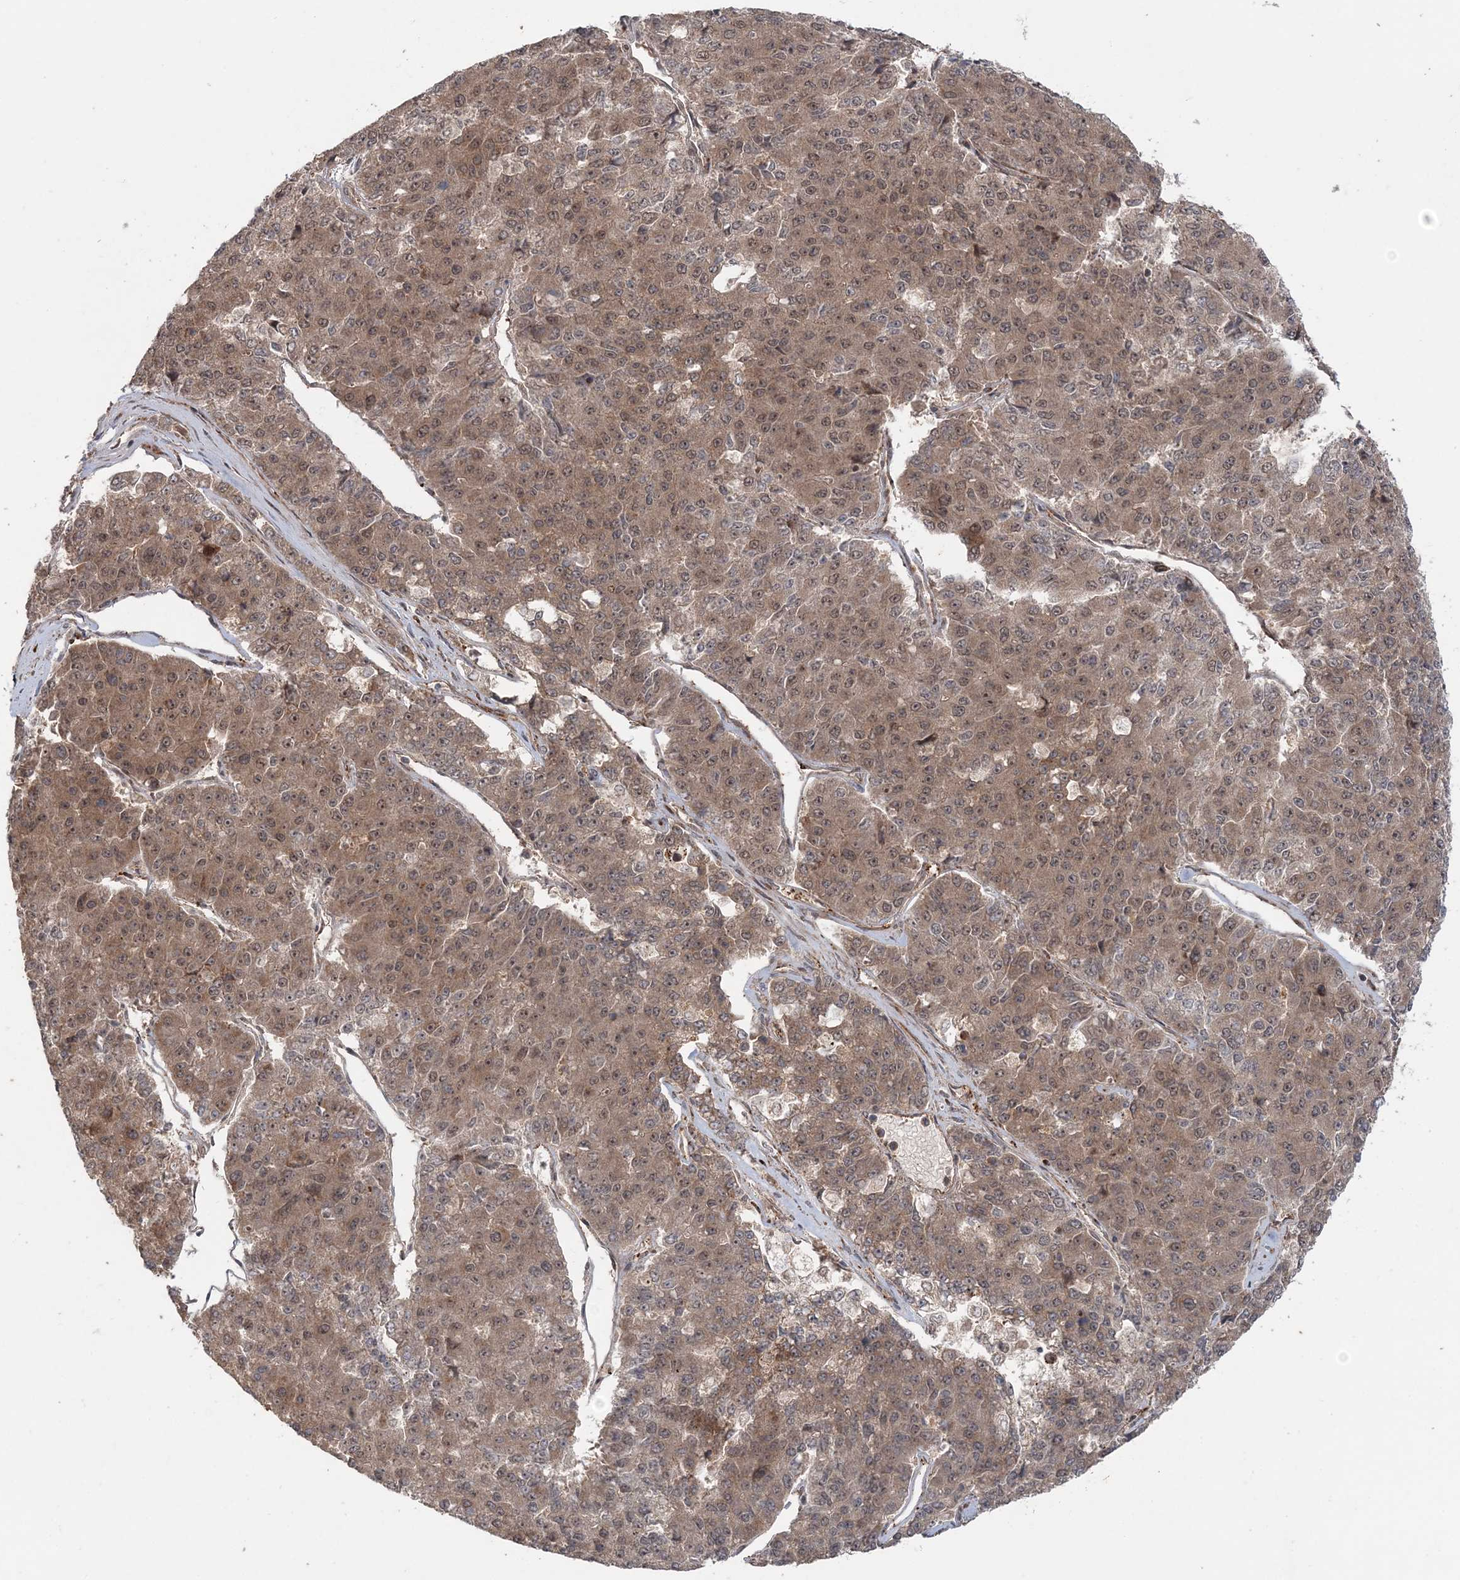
{"staining": {"intensity": "weak", "quantity": ">75%", "location": "cytoplasmic/membranous,nuclear"}, "tissue": "pancreatic cancer", "cell_type": "Tumor cells", "image_type": "cancer", "snomed": [{"axis": "morphology", "description": "Adenocarcinoma, NOS"}, {"axis": "topography", "description": "Pancreas"}], "caption": "Human pancreatic adenocarcinoma stained with a protein marker displays weak staining in tumor cells.", "gene": "UBTD2", "patient": {"sex": "male", "age": 50}}